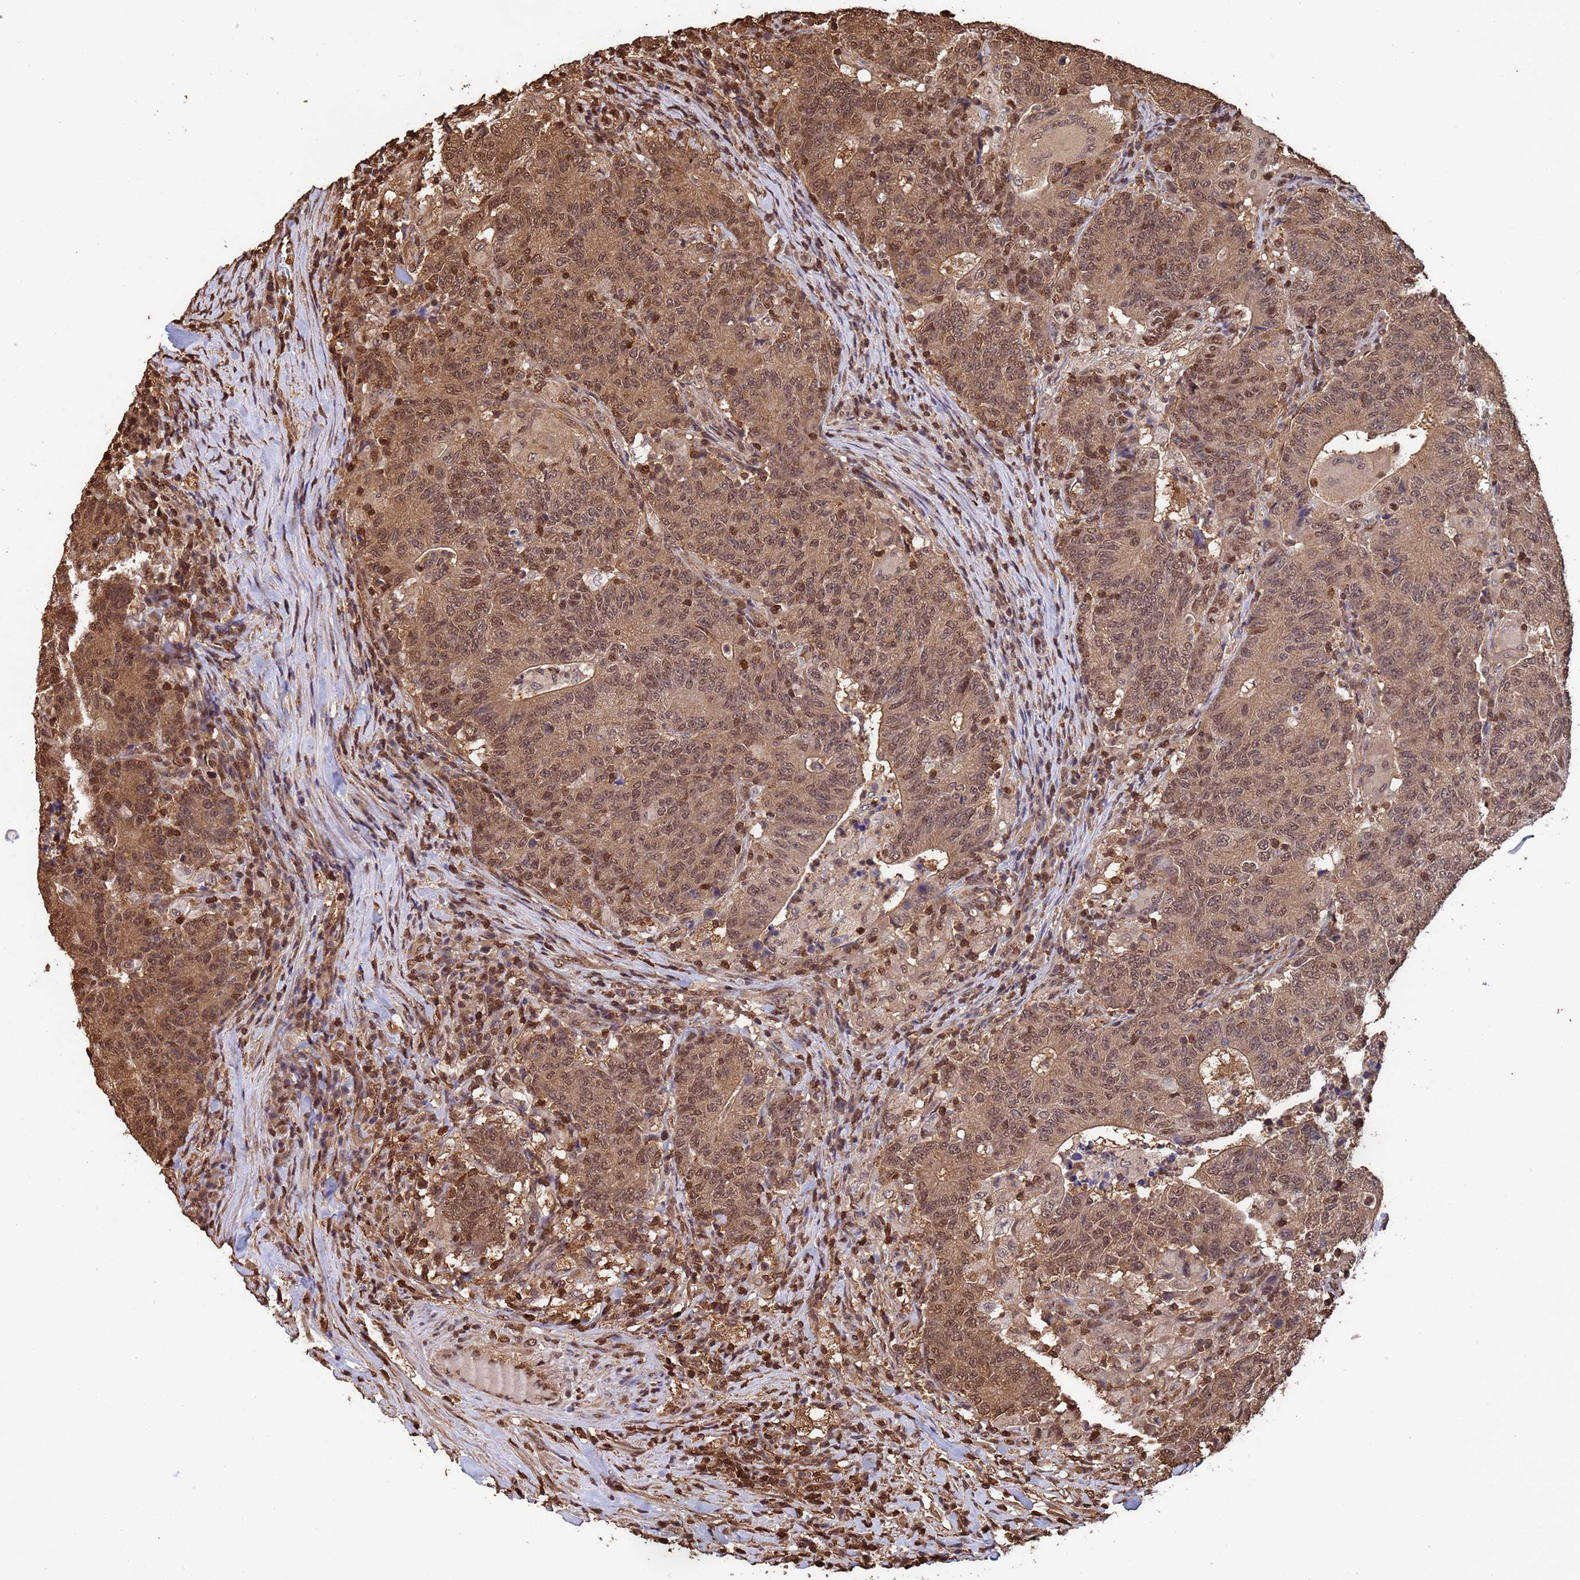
{"staining": {"intensity": "moderate", "quantity": ">75%", "location": "cytoplasmic/membranous,nuclear"}, "tissue": "colorectal cancer", "cell_type": "Tumor cells", "image_type": "cancer", "snomed": [{"axis": "morphology", "description": "Adenocarcinoma, NOS"}, {"axis": "topography", "description": "Colon"}], "caption": "Colorectal cancer tissue exhibits moderate cytoplasmic/membranous and nuclear expression in approximately >75% of tumor cells", "gene": "SUMO4", "patient": {"sex": "female", "age": 75}}